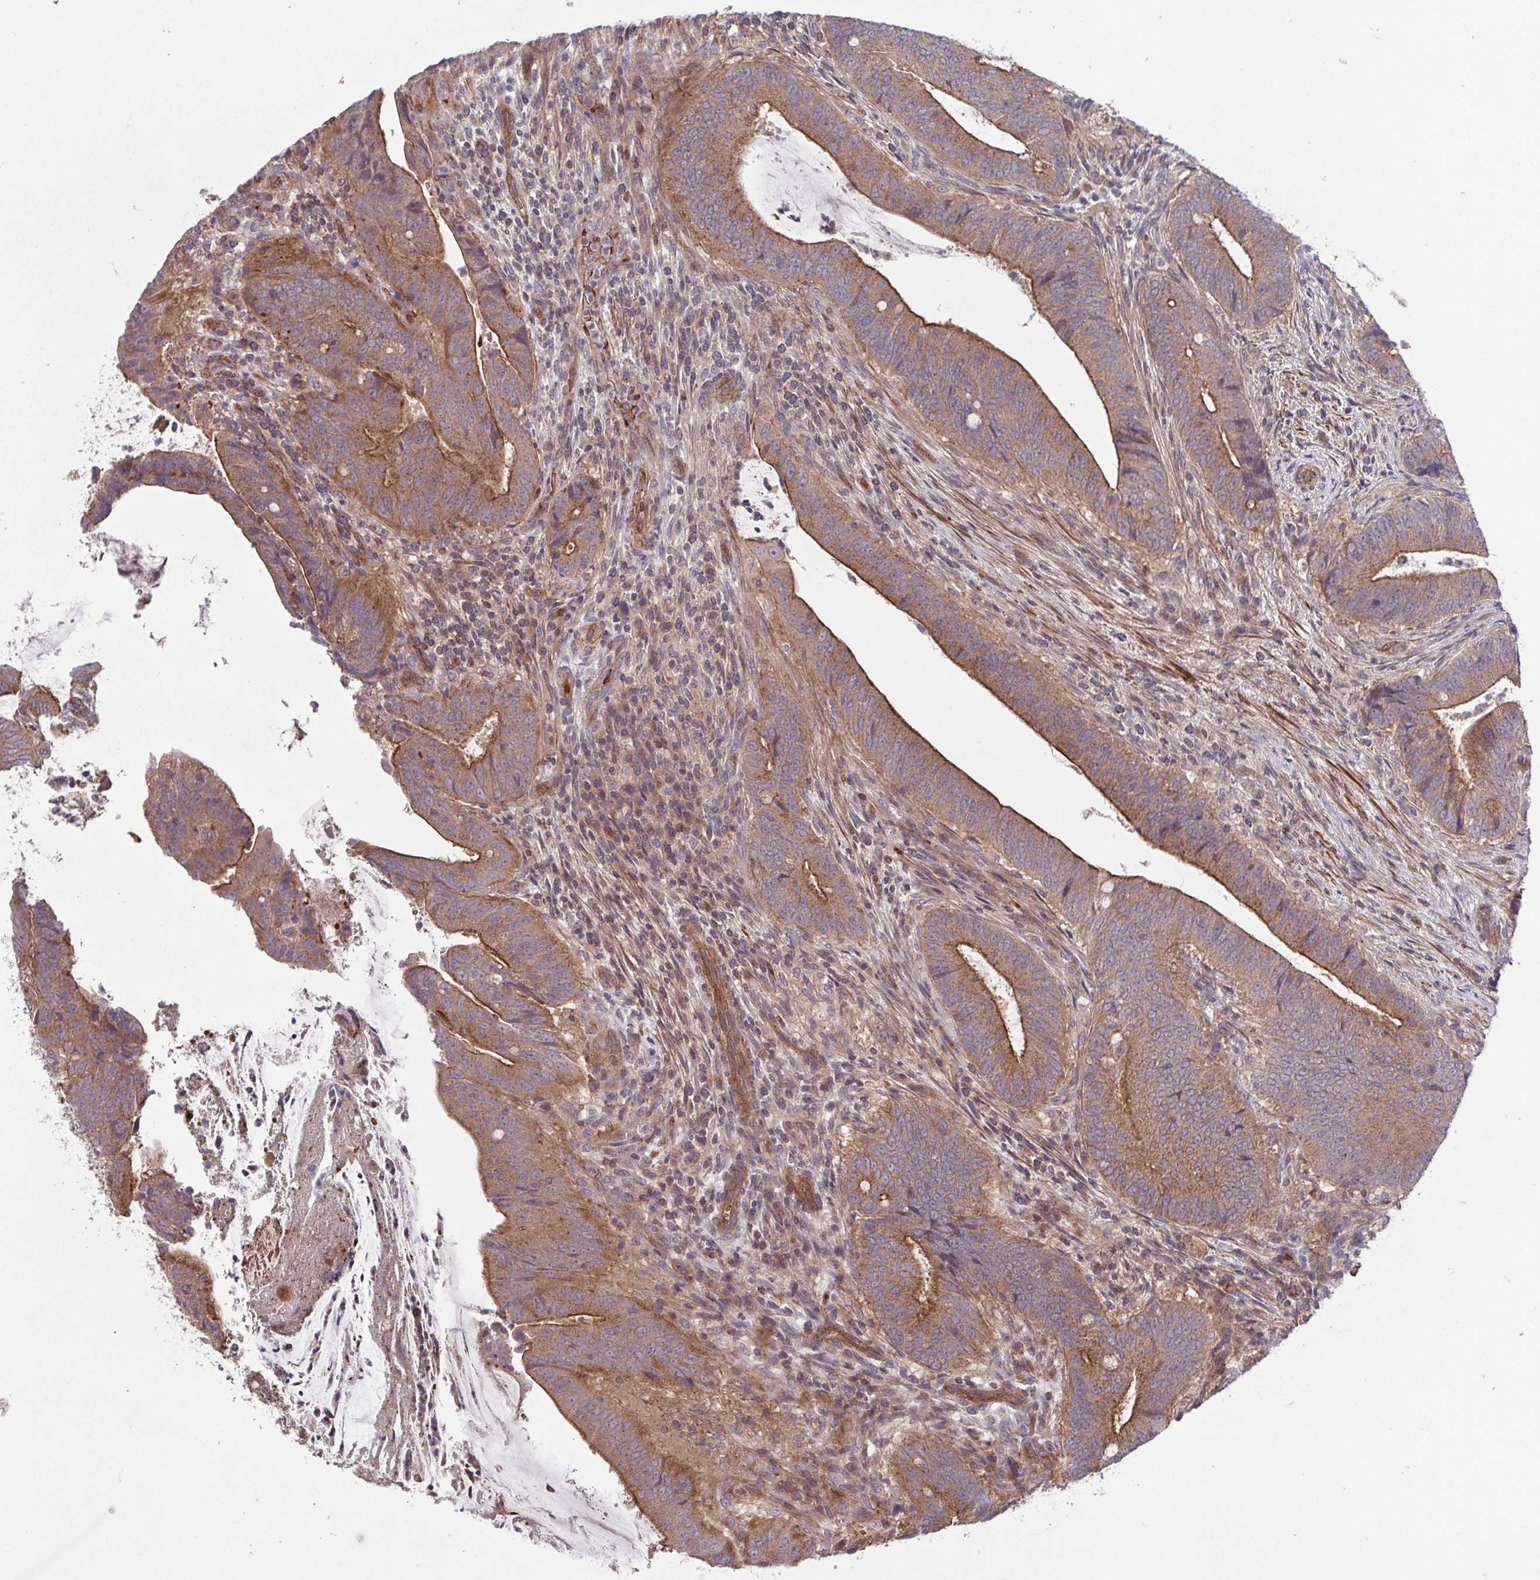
{"staining": {"intensity": "moderate", "quantity": ">75%", "location": "cytoplasmic/membranous"}, "tissue": "colorectal cancer", "cell_type": "Tumor cells", "image_type": "cancer", "snomed": [{"axis": "morphology", "description": "Adenocarcinoma, NOS"}, {"axis": "topography", "description": "Colon"}], "caption": "Colorectal adenocarcinoma tissue displays moderate cytoplasmic/membranous expression in about >75% of tumor cells (DAB IHC with brightfield microscopy, high magnification).", "gene": "IDE", "patient": {"sex": "female", "age": 43}}